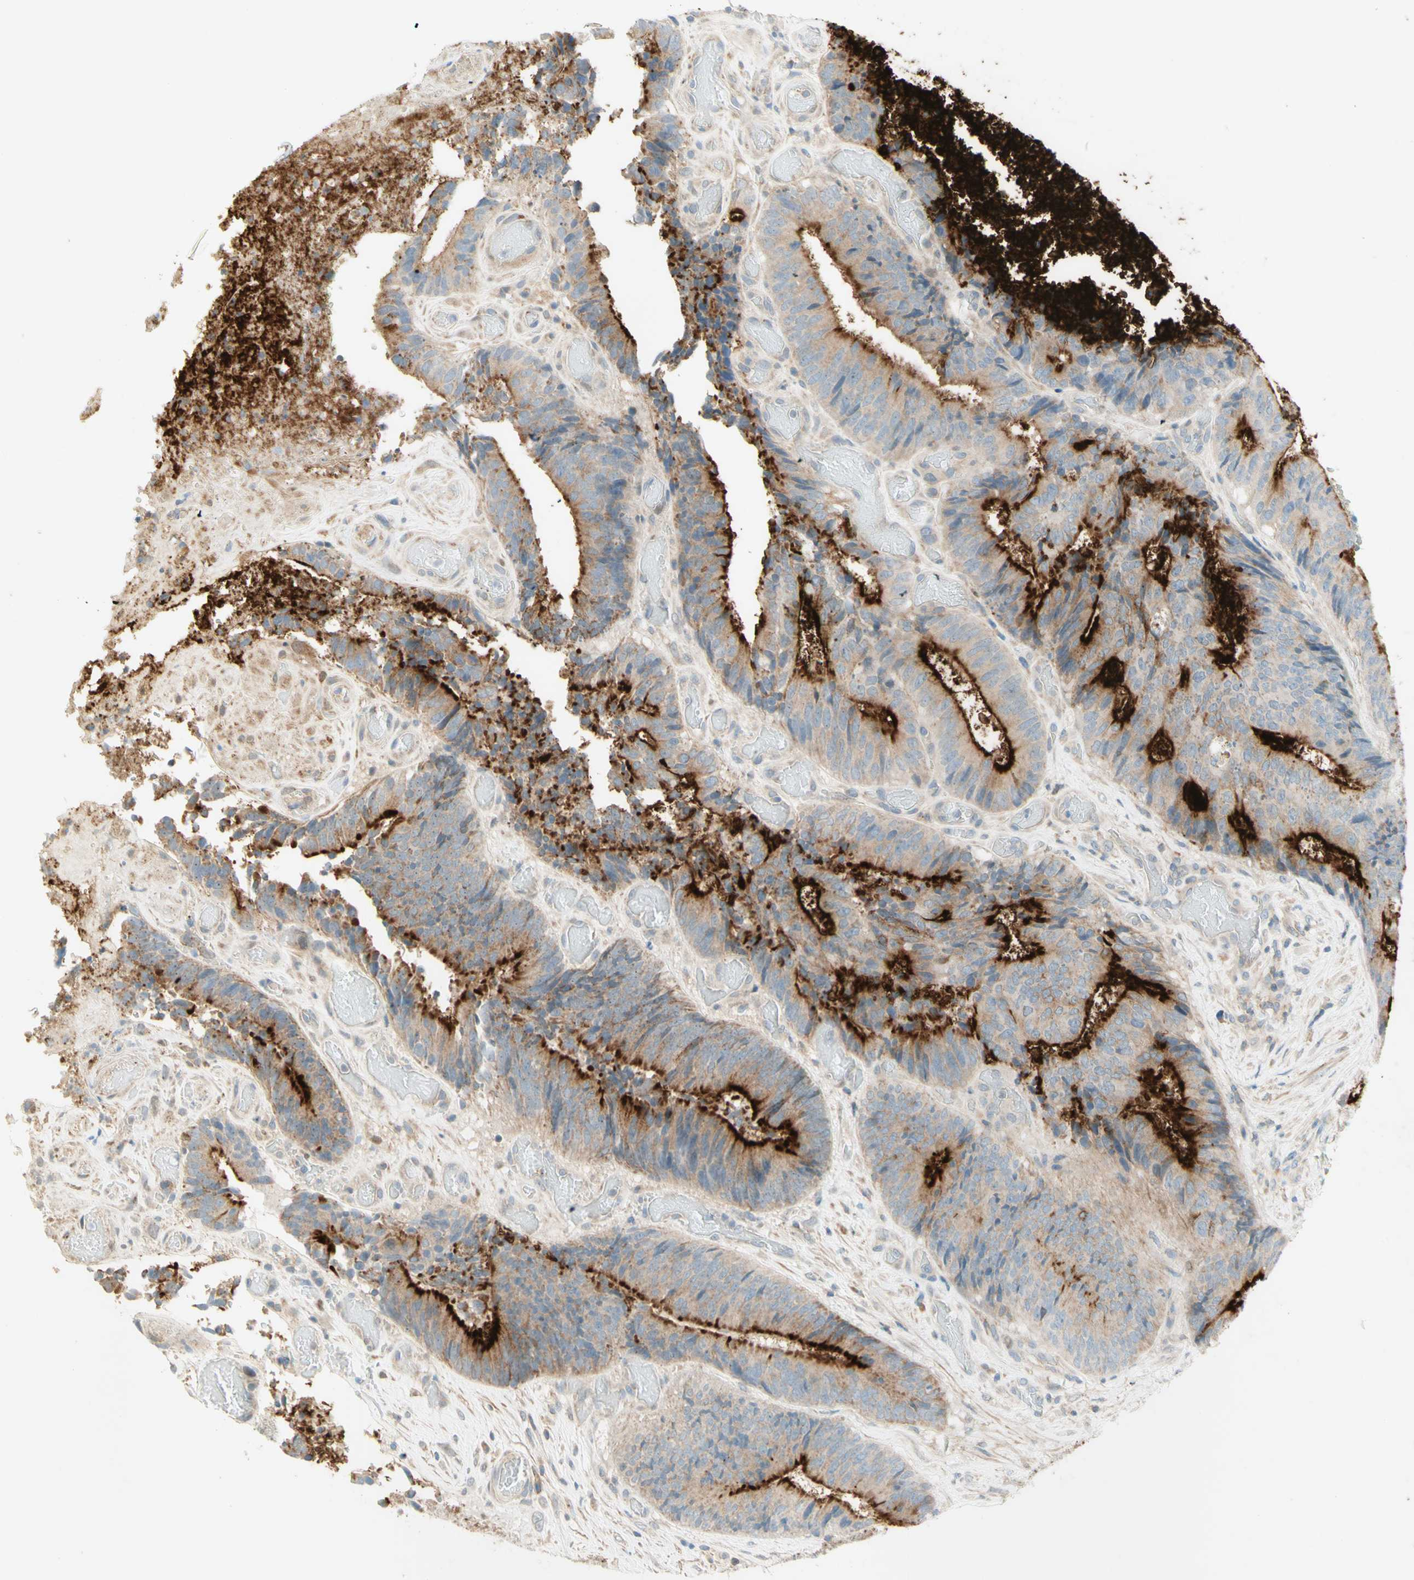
{"staining": {"intensity": "strong", "quantity": "25%-75%", "location": "cytoplasmic/membranous"}, "tissue": "colorectal cancer", "cell_type": "Tumor cells", "image_type": "cancer", "snomed": [{"axis": "morphology", "description": "Adenocarcinoma, NOS"}, {"axis": "topography", "description": "Rectum"}], "caption": "The image displays immunohistochemical staining of colorectal cancer. There is strong cytoplasmic/membranous staining is seen in approximately 25%-75% of tumor cells. The protein of interest is shown in brown color, while the nuclei are stained blue.", "gene": "PROM1", "patient": {"sex": "male", "age": 72}}